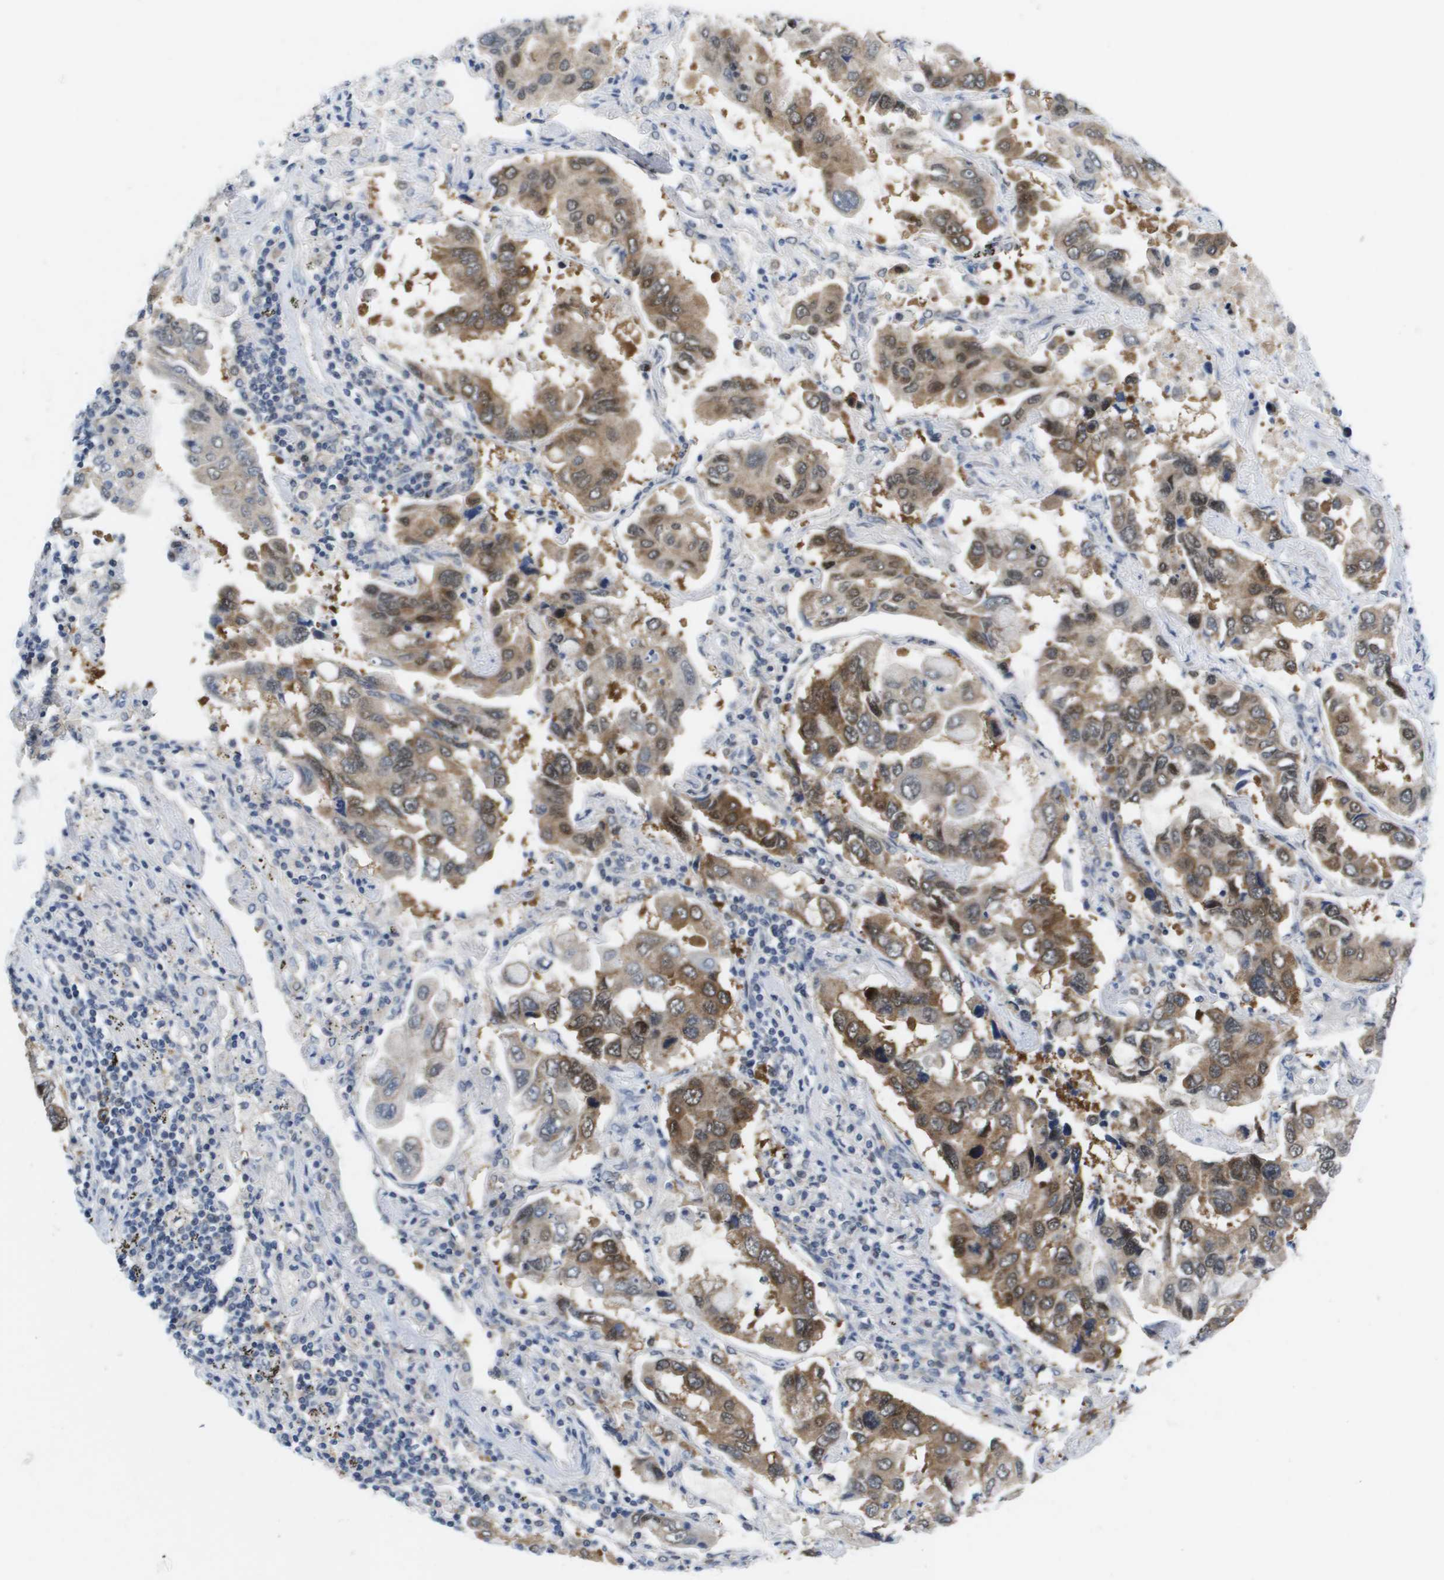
{"staining": {"intensity": "moderate", "quantity": ">75%", "location": "cytoplasmic/membranous"}, "tissue": "lung cancer", "cell_type": "Tumor cells", "image_type": "cancer", "snomed": [{"axis": "morphology", "description": "Adenocarcinoma, NOS"}, {"axis": "topography", "description": "Lung"}], "caption": "Immunohistochemical staining of human lung cancer displays medium levels of moderate cytoplasmic/membranous protein expression in approximately >75% of tumor cells.", "gene": "FKBP4", "patient": {"sex": "male", "age": 64}}